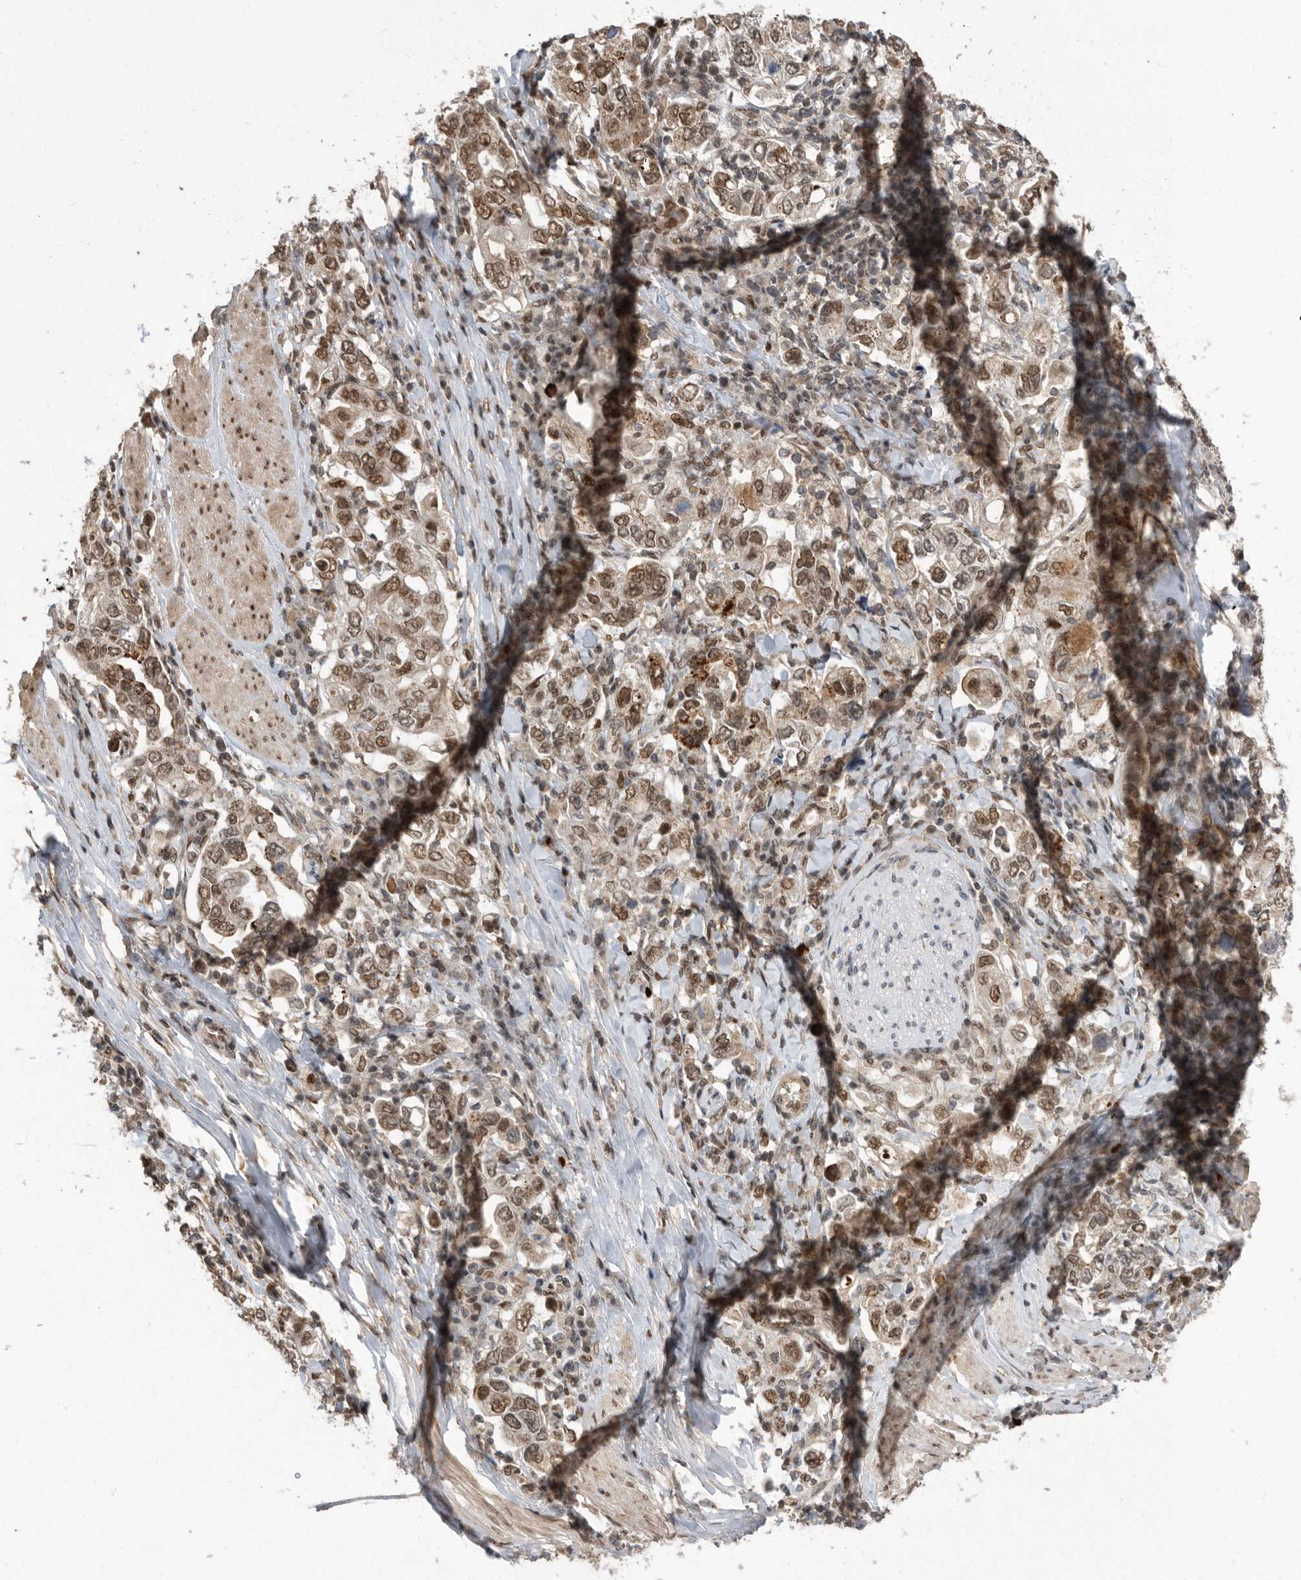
{"staining": {"intensity": "moderate", "quantity": ">75%", "location": "nuclear"}, "tissue": "stomach cancer", "cell_type": "Tumor cells", "image_type": "cancer", "snomed": [{"axis": "morphology", "description": "Adenocarcinoma, NOS"}, {"axis": "topography", "description": "Stomach, upper"}], "caption": "Moderate nuclear expression is appreciated in approximately >75% of tumor cells in stomach cancer.", "gene": "TDRD3", "patient": {"sex": "male", "age": 62}}